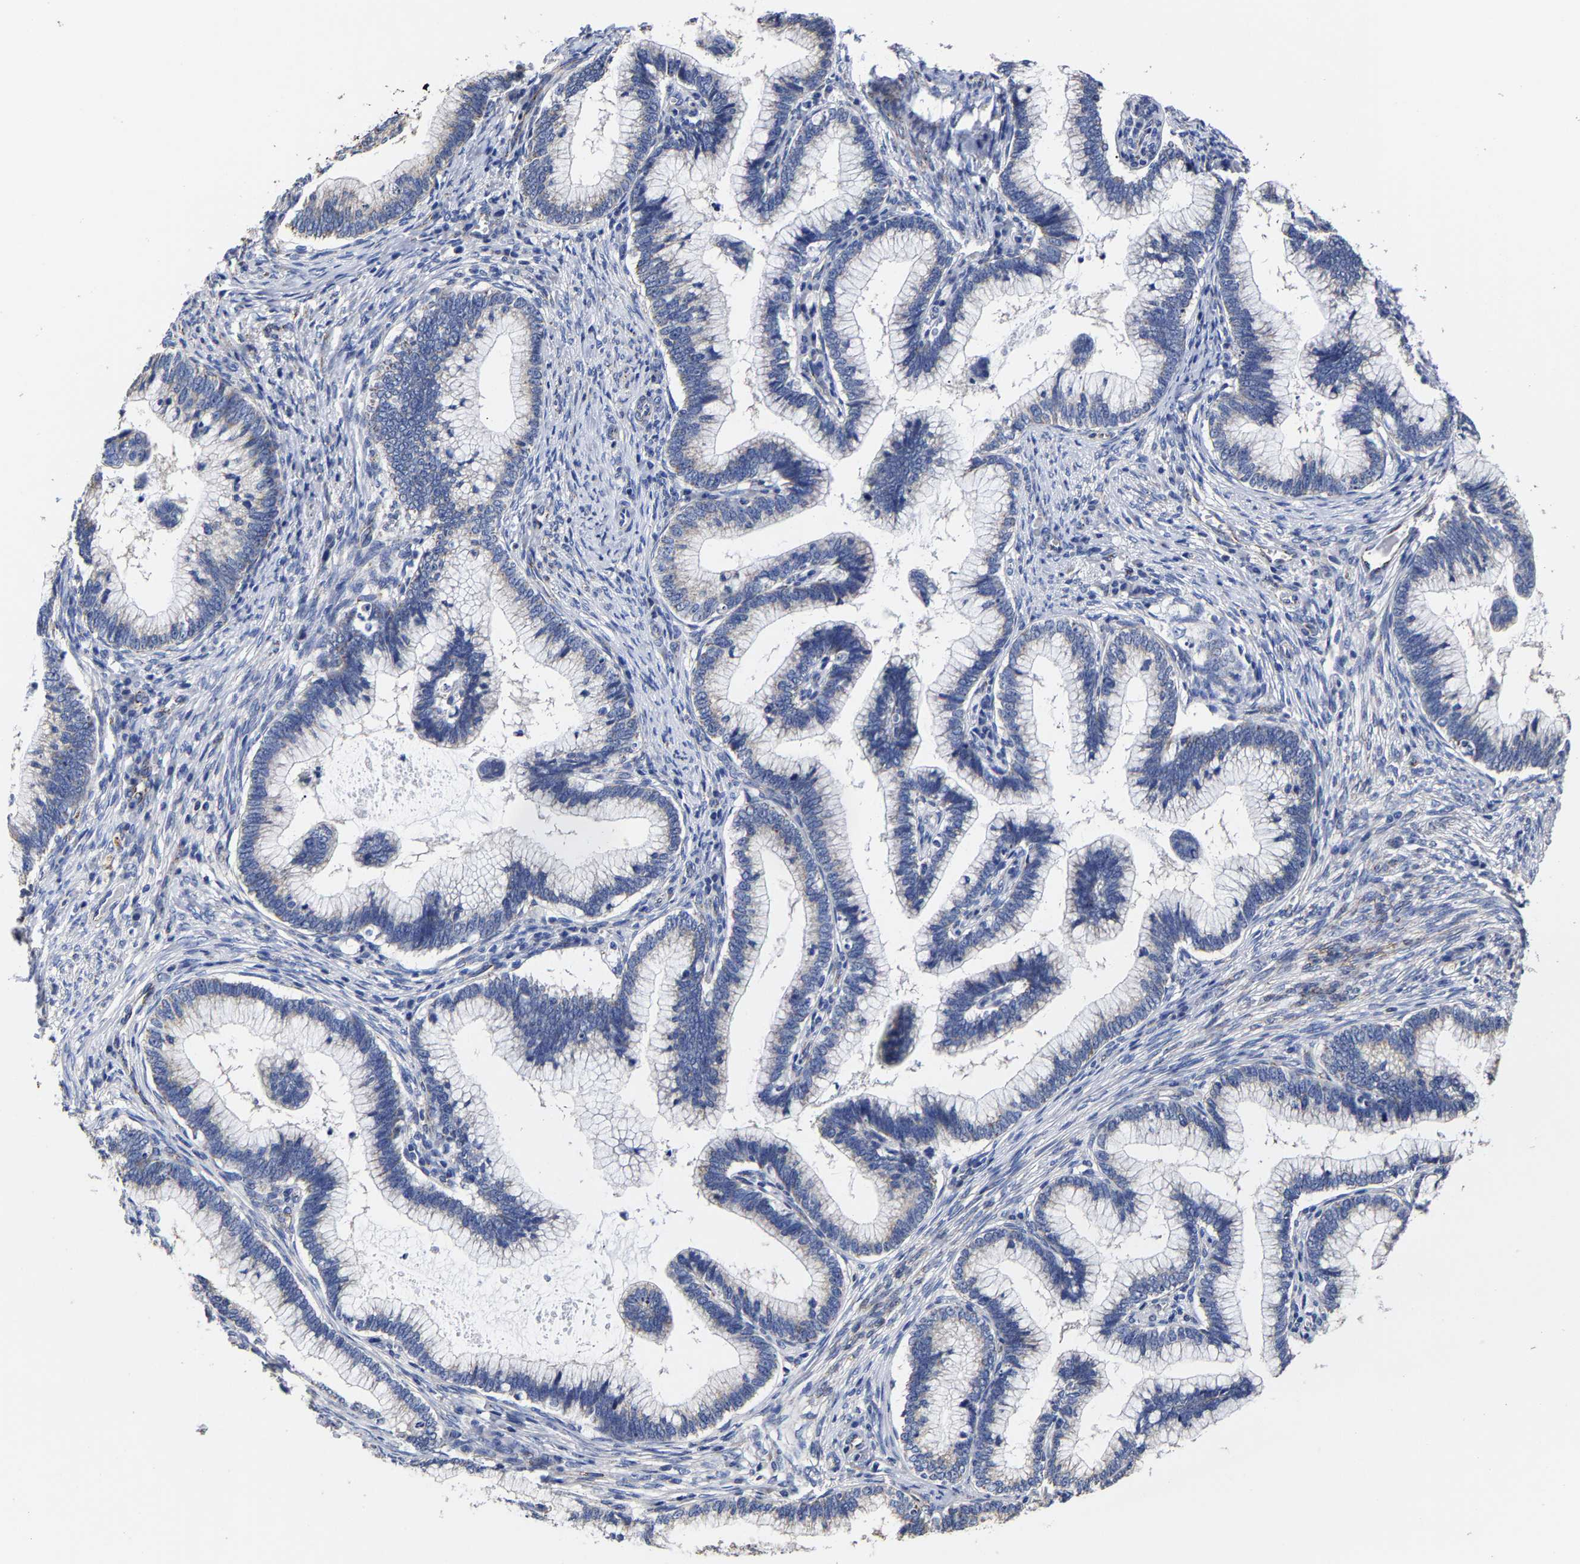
{"staining": {"intensity": "negative", "quantity": "none", "location": "none"}, "tissue": "cervical cancer", "cell_type": "Tumor cells", "image_type": "cancer", "snomed": [{"axis": "morphology", "description": "Adenocarcinoma, NOS"}, {"axis": "topography", "description": "Cervix"}], "caption": "This histopathology image is of cervical cancer (adenocarcinoma) stained with immunohistochemistry (IHC) to label a protein in brown with the nuclei are counter-stained blue. There is no staining in tumor cells.", "gene": "AASS", "patient": {"sex": "female", "age": 36}}